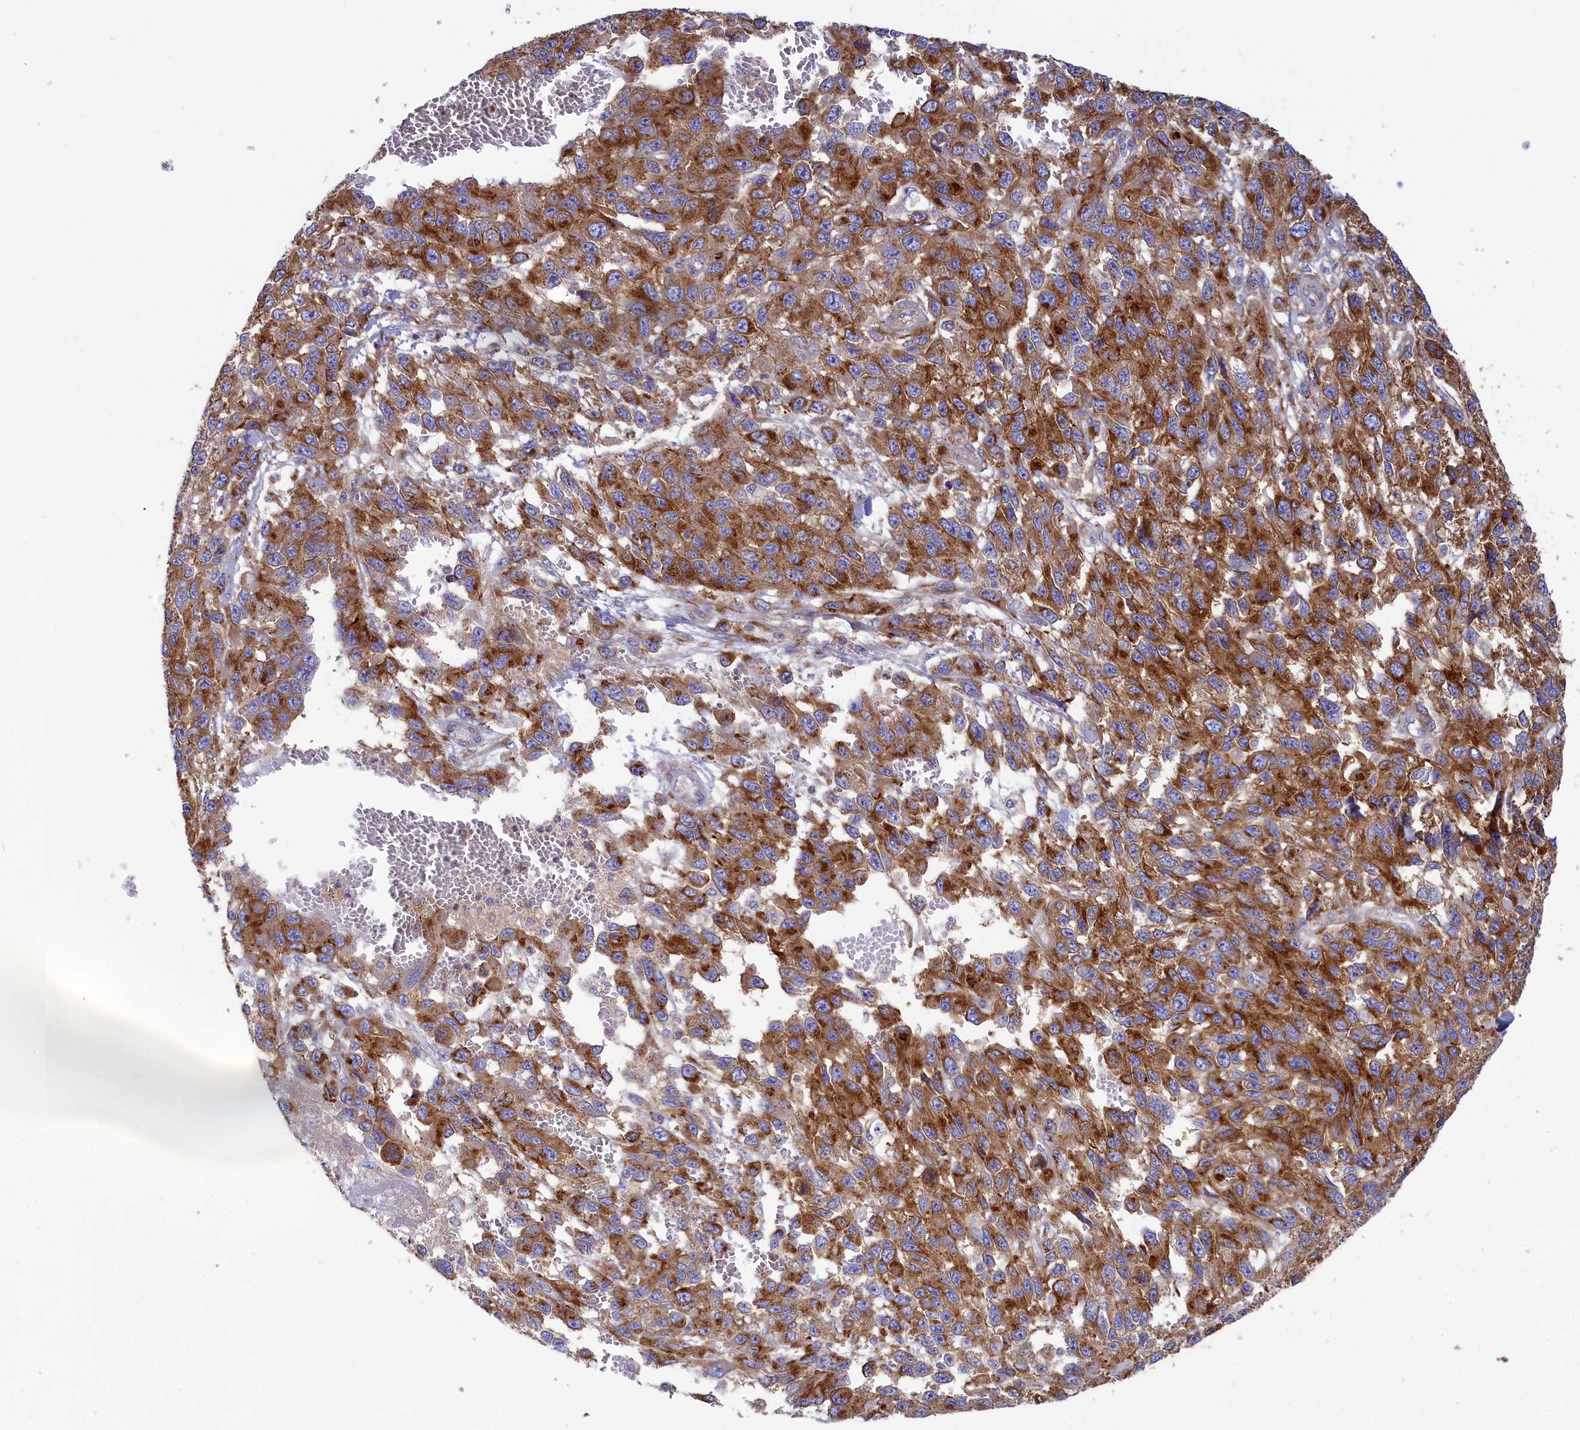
{"staining": {"intensity": "strong", "quantity": ">75%", "location": "cytoplasmic/membranous"}, "tissue": "melanoma", "cell_type": "Tumor cells", "image_type": "cancer", "snomed": [{"axis": "morphology", "description": "Normal tissue, NOS"}, {"axis": "morphology", "description": "Malignant melanoma, NOS"}, {"axis": "topography", "description": "Skin"}], "caption": "Malignant melanoma tissue demonstrates strong cytoplasmic/membranous expression in approximately >75% of tumor cells, visualized by immunohistochemistry.", "gene": "SCAMP4", "patient": {"sex": "female", "age": 96}}